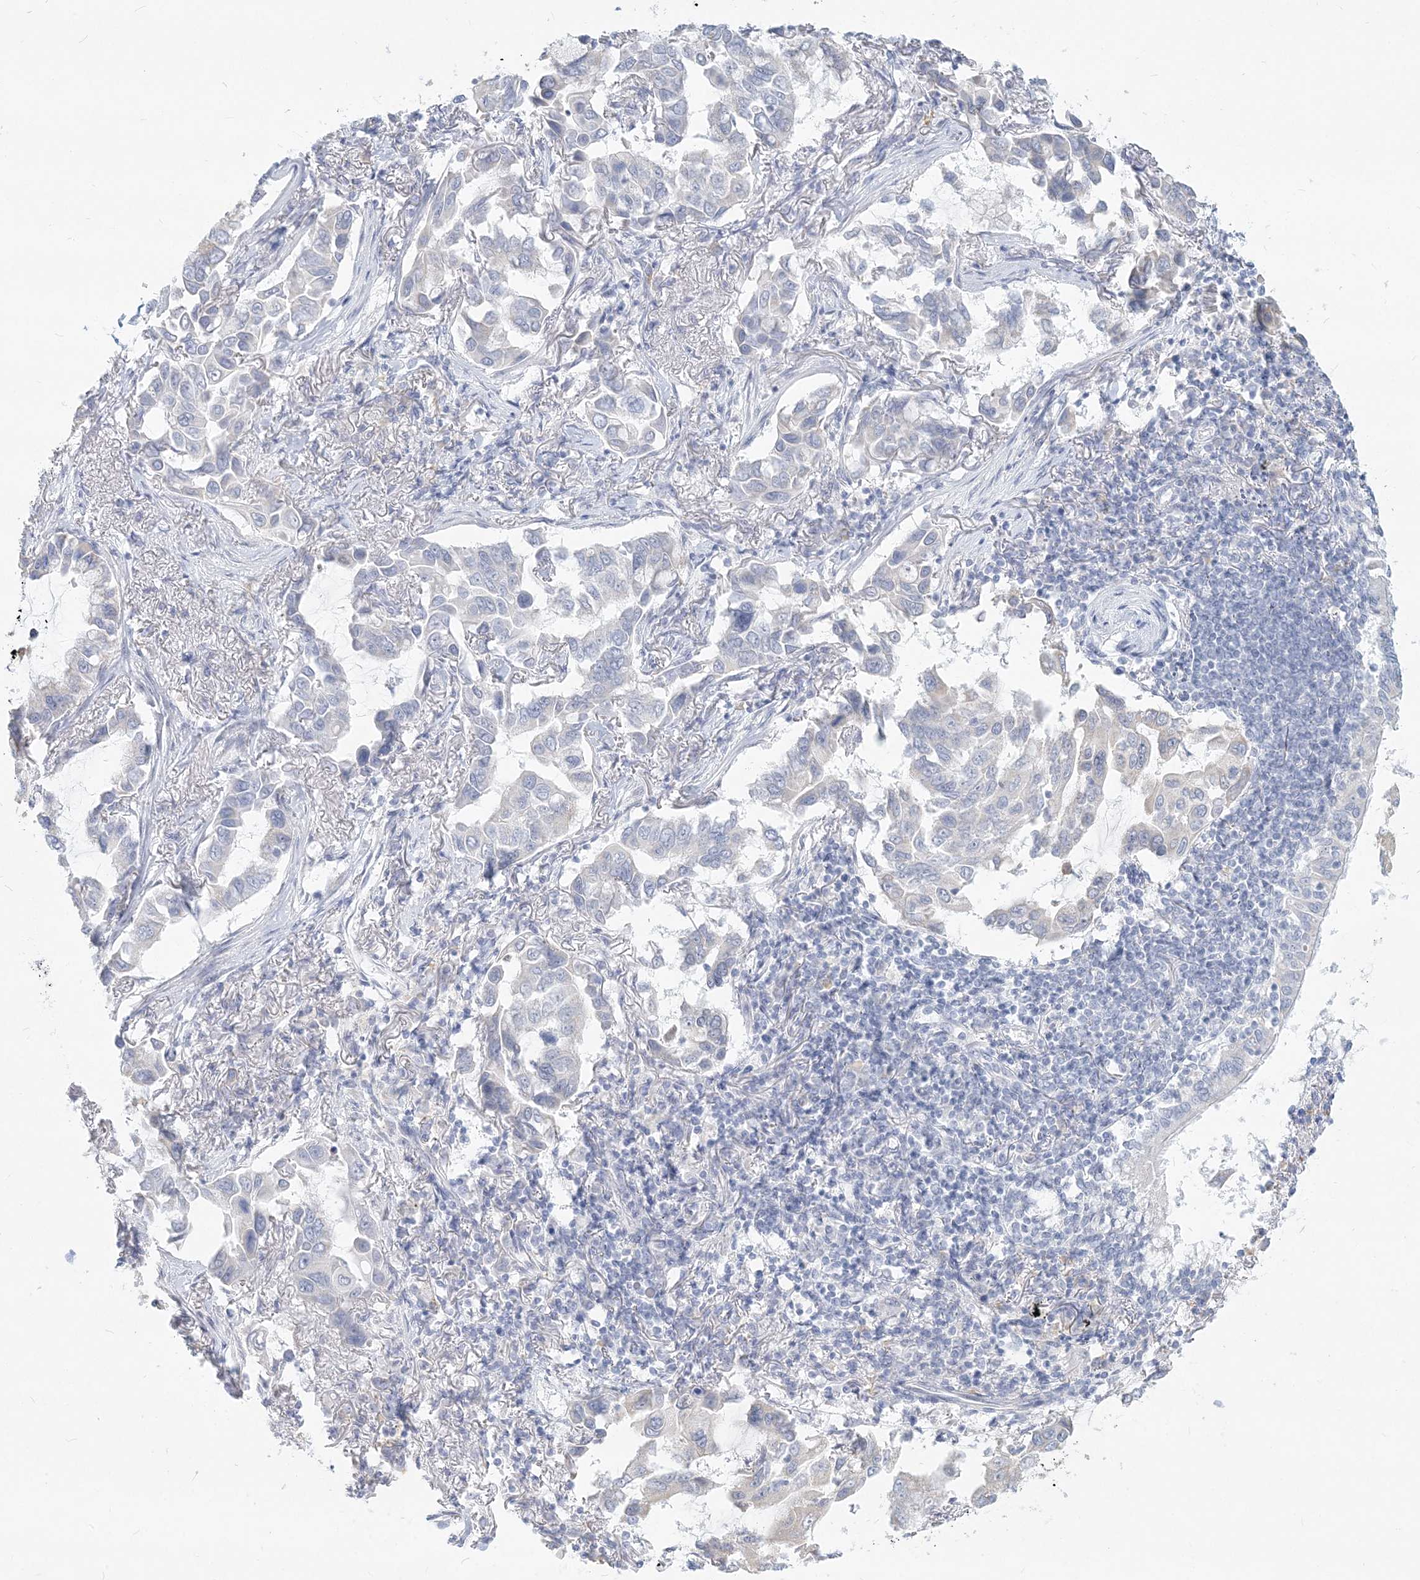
{"staining": {"intensity": "negative", "quantity": "none", "location": "none"}, "tissue": "lung cancer", "cell_type": "Tumor cells", "image_type": "cancer", "snomed": [{"axis": "morphology", "description": "Adenocarcinoma, NOS"}, {"axis": "topography", "description": "Lung"}], "caption": "DAB immunohistochemical staining of human lung cancer reveals no significant staining in tumor cells.", "gene": "CSN1S1", "patient": {"sex": "male", "age": 64}}